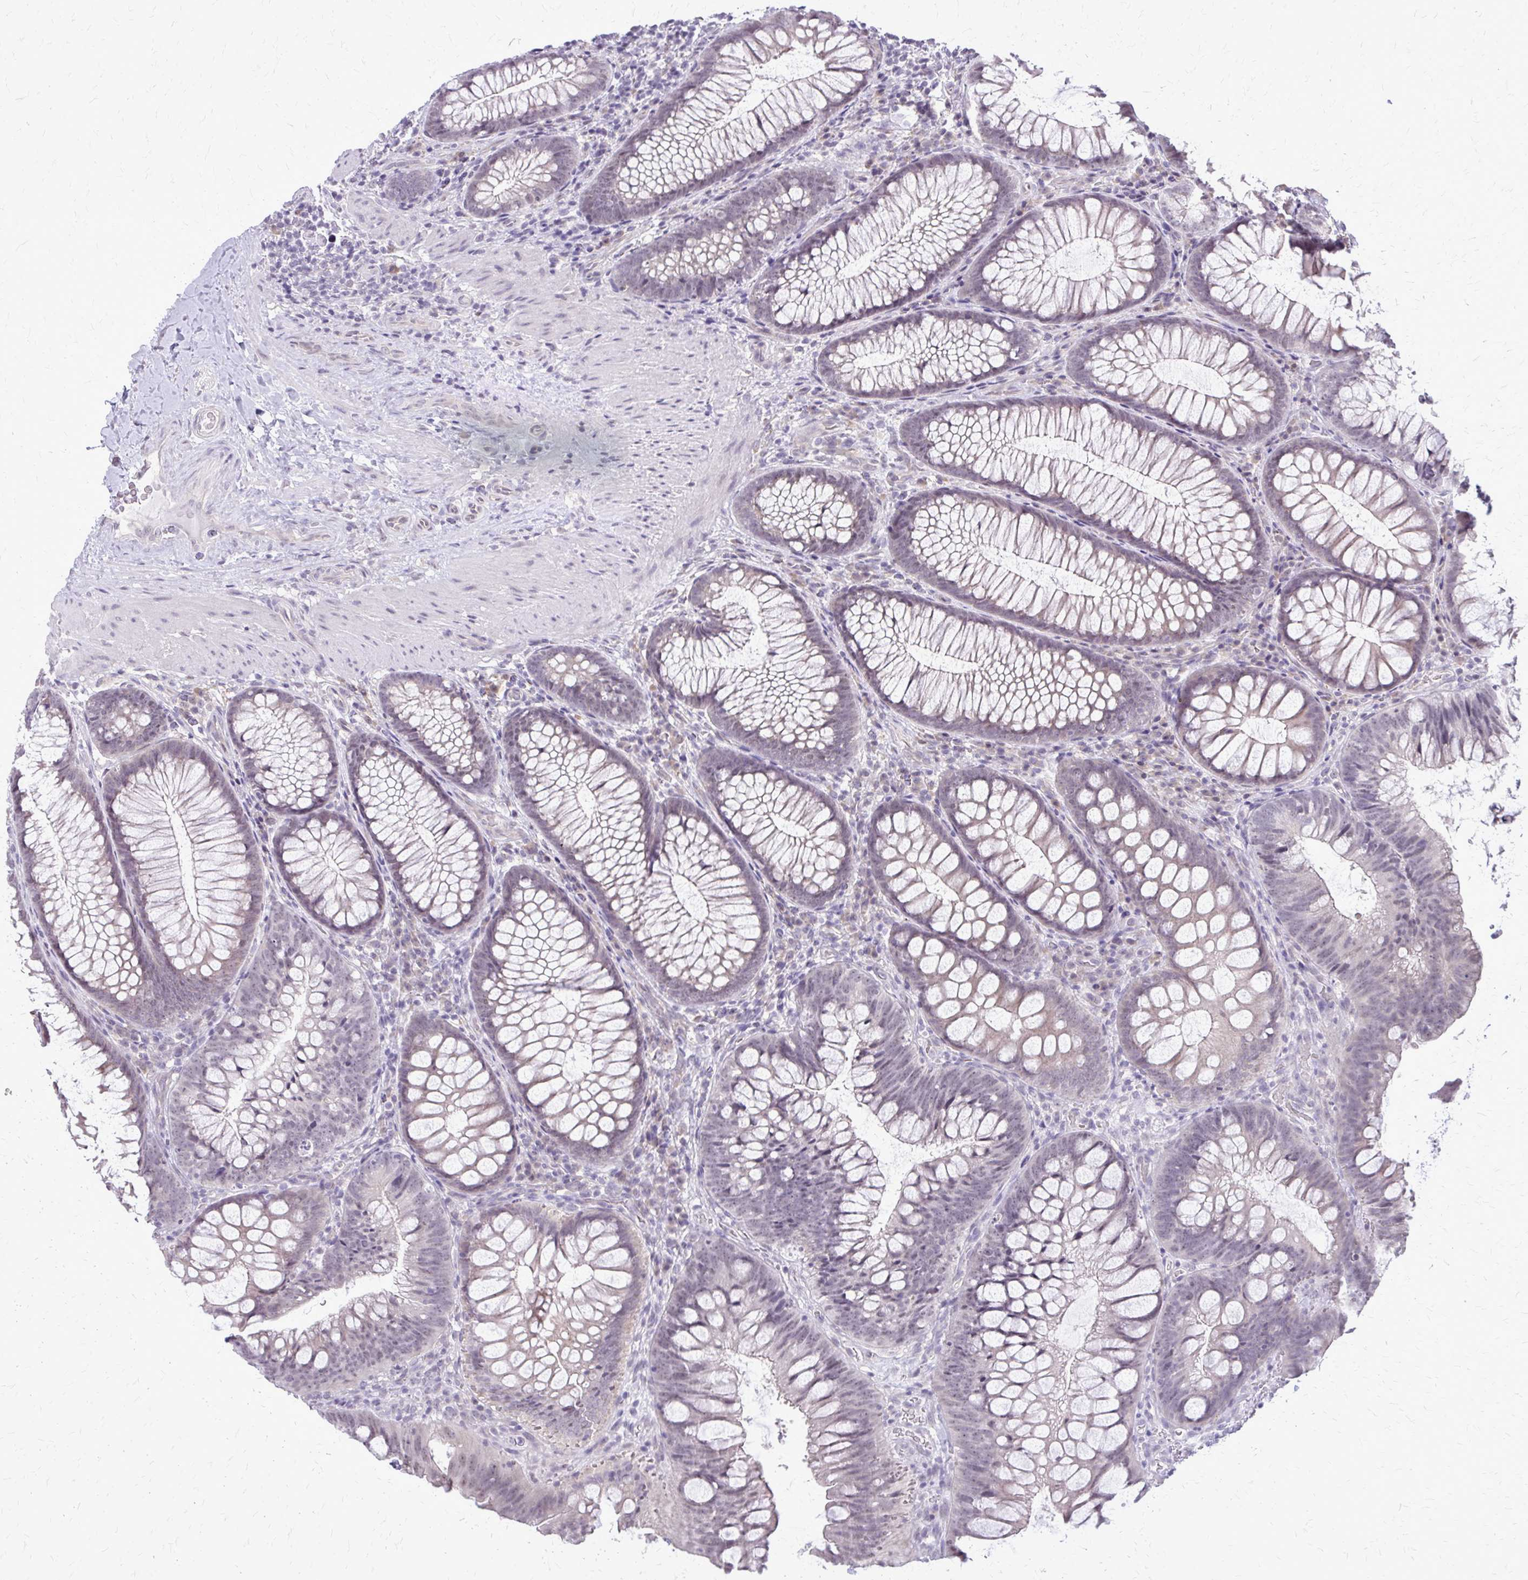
{"staining": {"intensity": "negative", "quantity": "none", "location": "none"}, "tissue": "colon", "cell_type": "Endothelial cells", "image_type": "normal", "snomed": [{"axis": "morphology", "description": "Normal tissue, NOS"}, {"axis": "morphology", "description": "Adenoma, NOS"}, {"axis": "topography", "description": "Soft tissue"}, {"axis": "topography", "description": "Colon"}], "caption": "Immunohistochemical staining of benign colon reveals no significant expression in endothelial cells. Nuclei are stained in blue.", "gene": "PLCB1", "patient": {"sex": "male", "age": 47}}